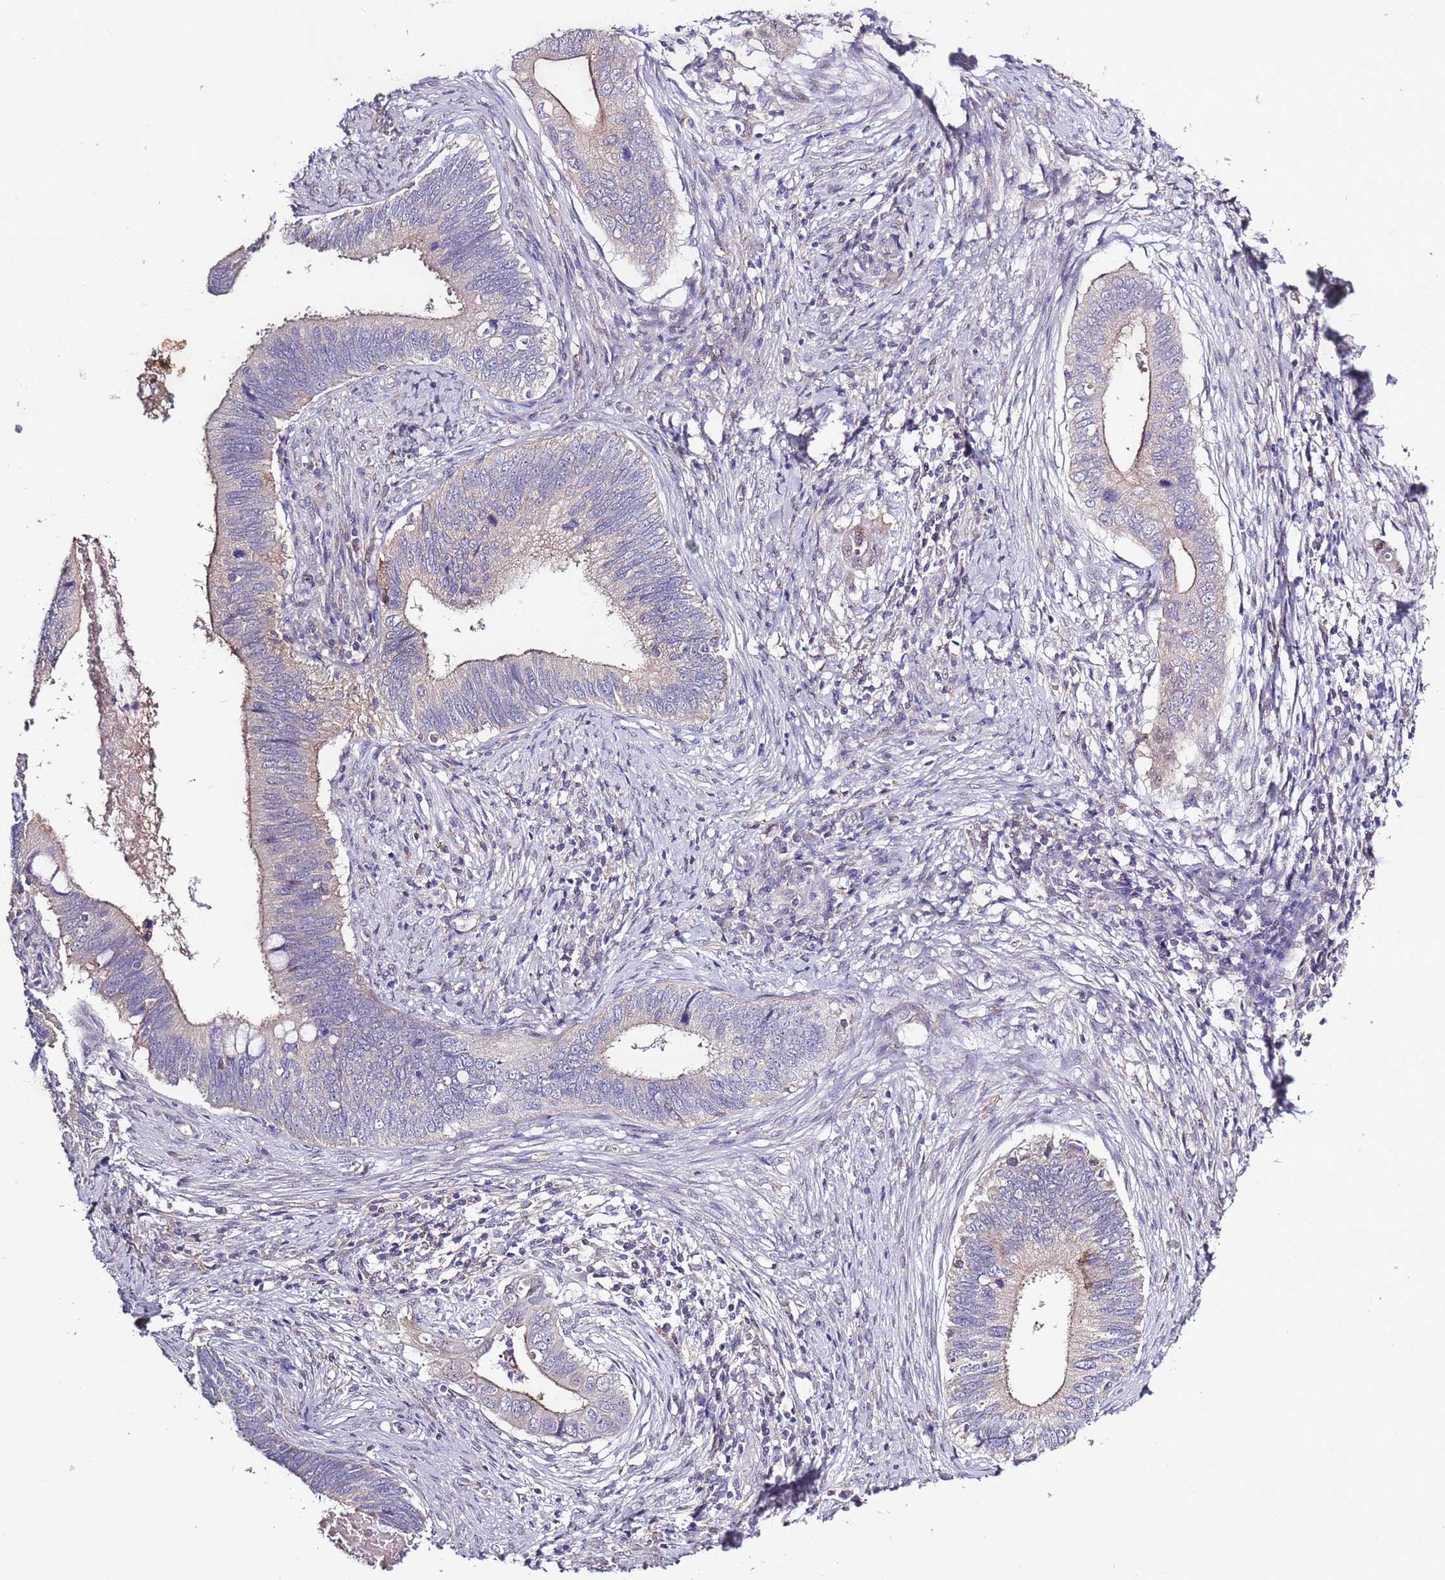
{"staining": {"intensity": "weak", "quantity": "<25%", "location": "cytoplasmic/membranous"}, "tissue": "cervical cancer", "cell_type": "Tumor cells", "image_type": "cancer", "snomed": [{"axis": "morphology", "description": "Adenocarcinoma, NOS"}, {"axis": "topography", "description": "Cervix"}], "caption": "Adenocarcinoma (cervical) stained for a protein using immunohistochemistry shows no expression tumor cells.", "gene": "CAPN9", "patient": {"sex": "female", "age": 42}}